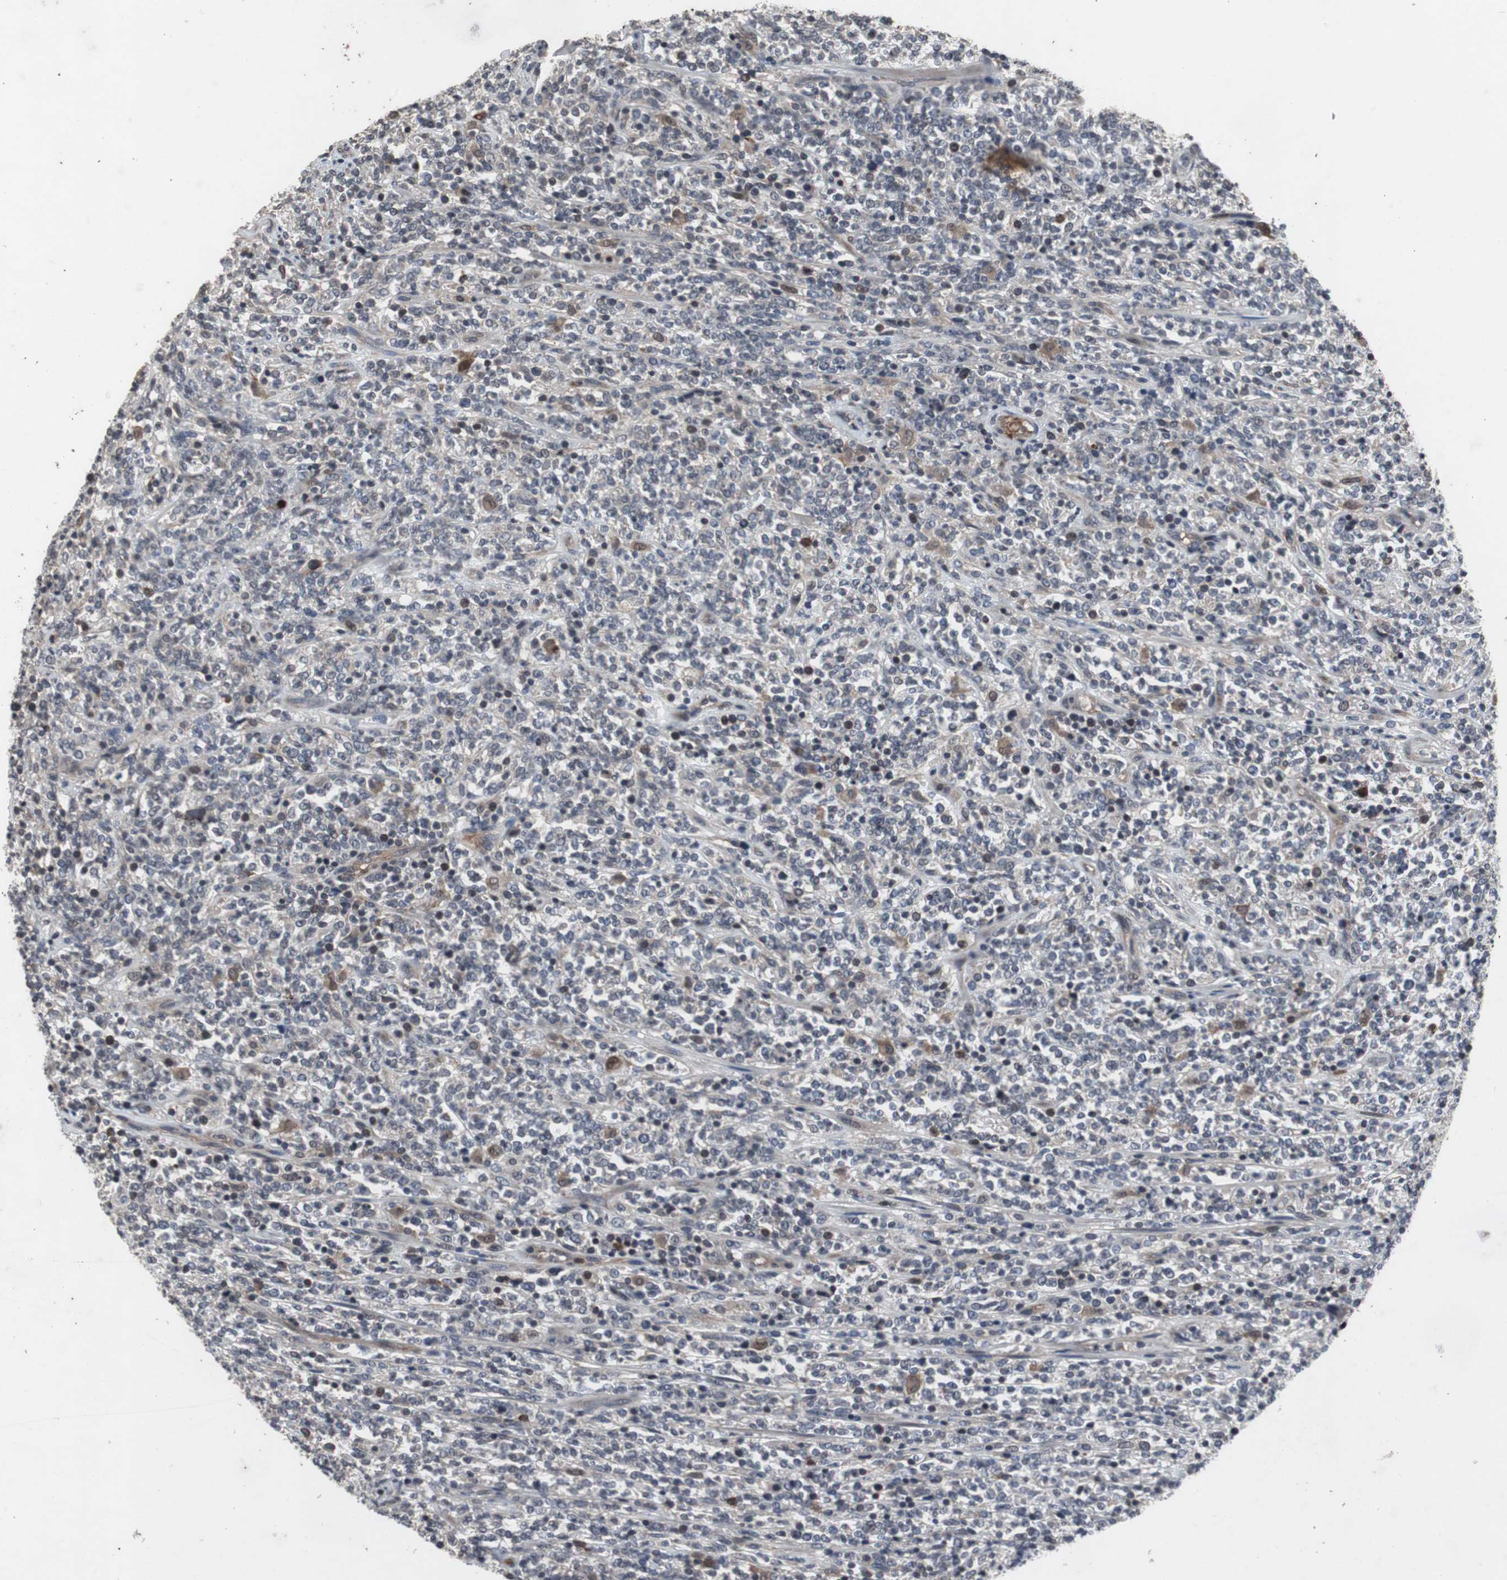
{"staining": {"intensity": "negative", "quantity": "none", "location": "none"}, "tissue": "lymphoma", "cell_type": "Tumor cells", "image_type": "cancer", "snomed": [{"axis": "morphology", "description": "Malignant lymphoma, non-Hodgkin's type, High grade"}, {"axis": "topography", "description": "Soft tissue"}], "caption": "This is an immunohistochemistry (IHC) image of lymphoma. There is no expression in tumor cells.", "gene": "CRADD", "patient": {"sex": "male", "age": 18}}